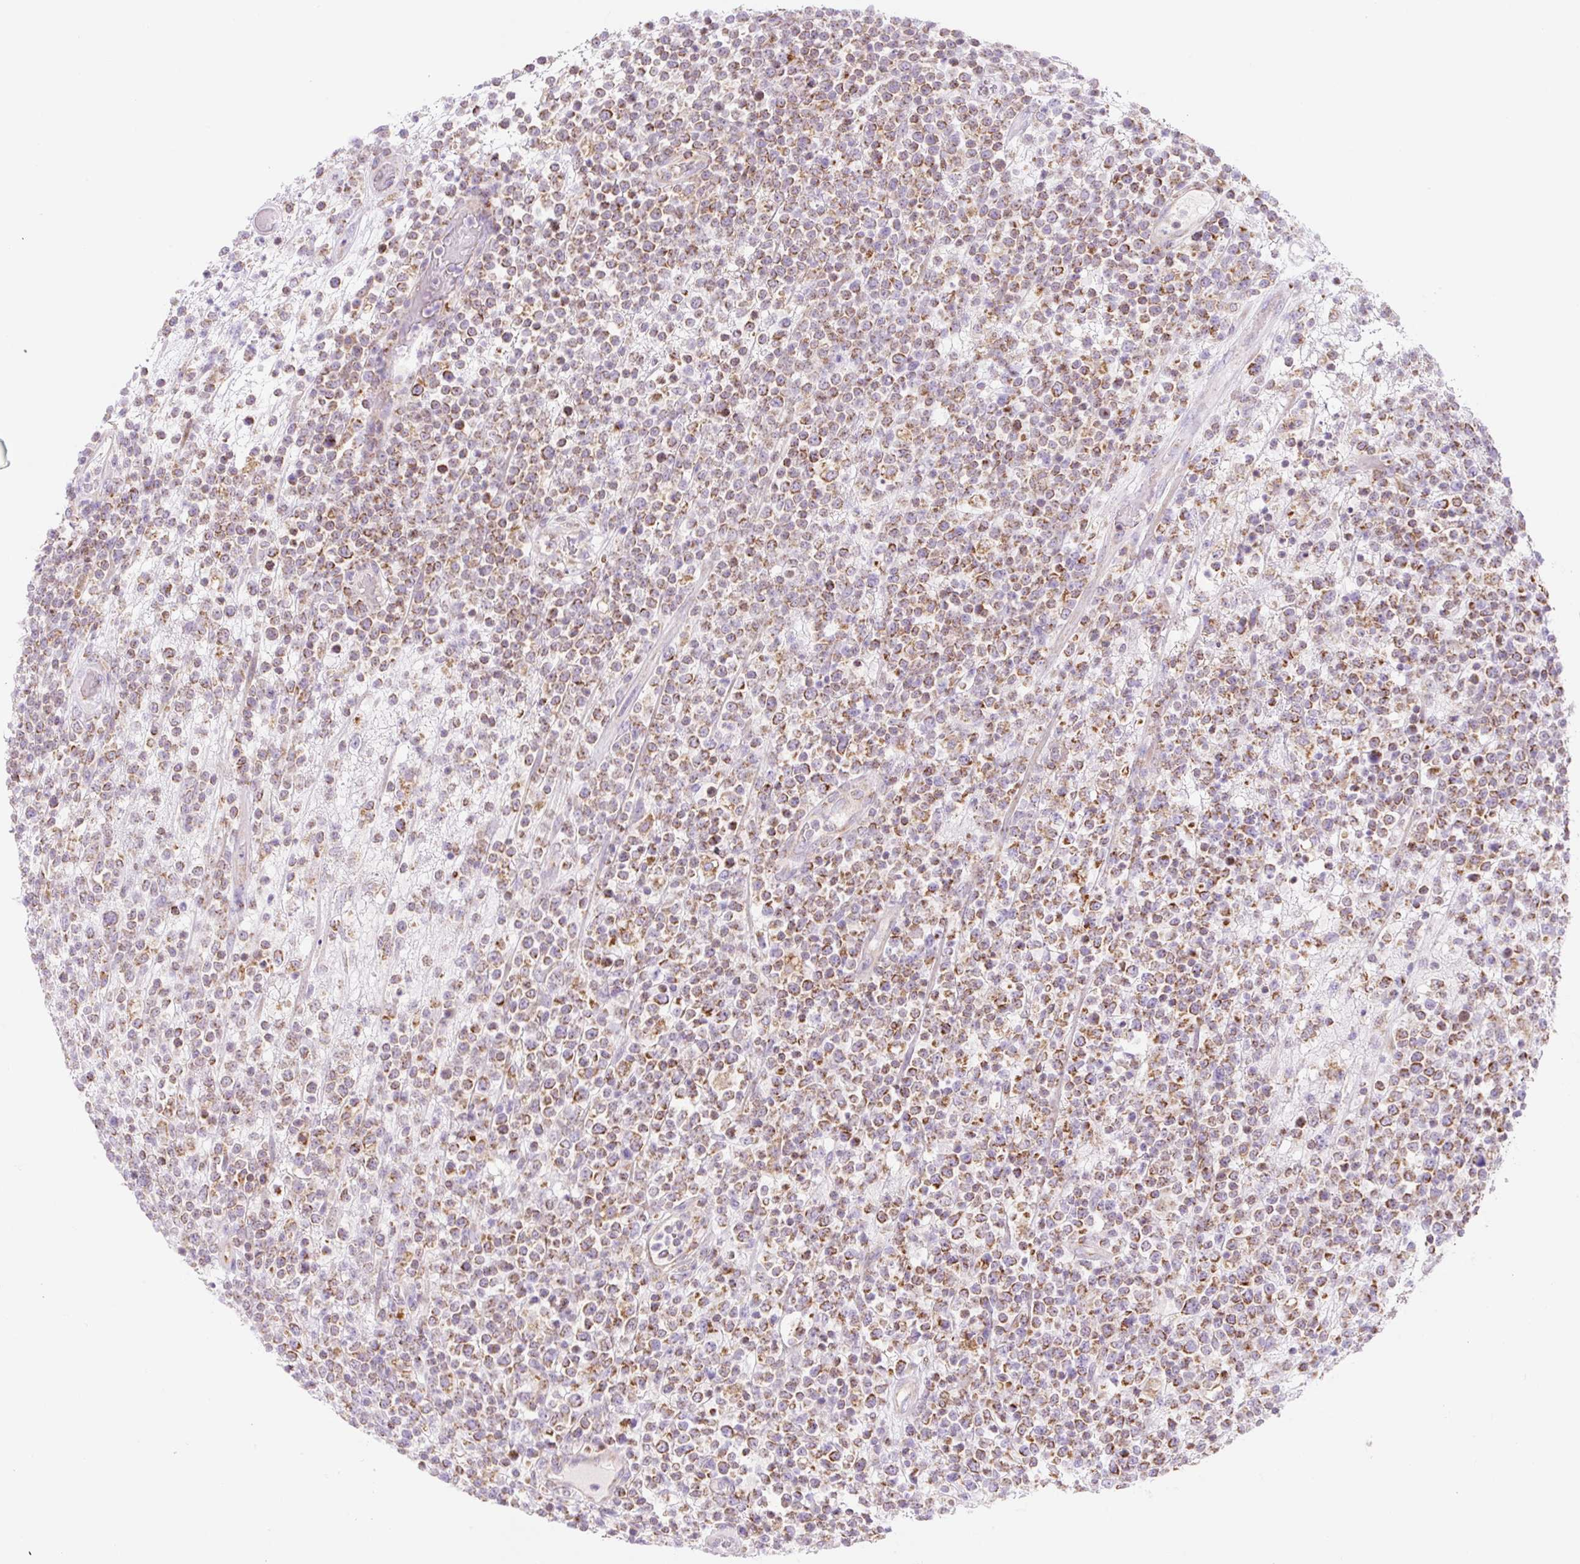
{"staining": {"intensity": "moderate", "quantity": ">75%", "location": "cytoplasmic/membranous"}, "tissue": "lymphoma", "cell_type": "Tumor cells", "image_type": "cancer", "snomed": [{"axis": "morphology", "description": "Malignant lymphoma, non-Hodgkin's type, High grade"}, {"axis": "topography", "description": "Colon"}], "caption": "Moderate cytoplasmic/membranous expression is appreciated in approximately >75% of tumor cells in malignant lymphoma, non-Hodgkin's type (high-grade). (DAB IHC, brown staining for protein, blue staining for nuclei).", "gene": "FOCAD", "patient": {"sex": "female", "age": 53}}